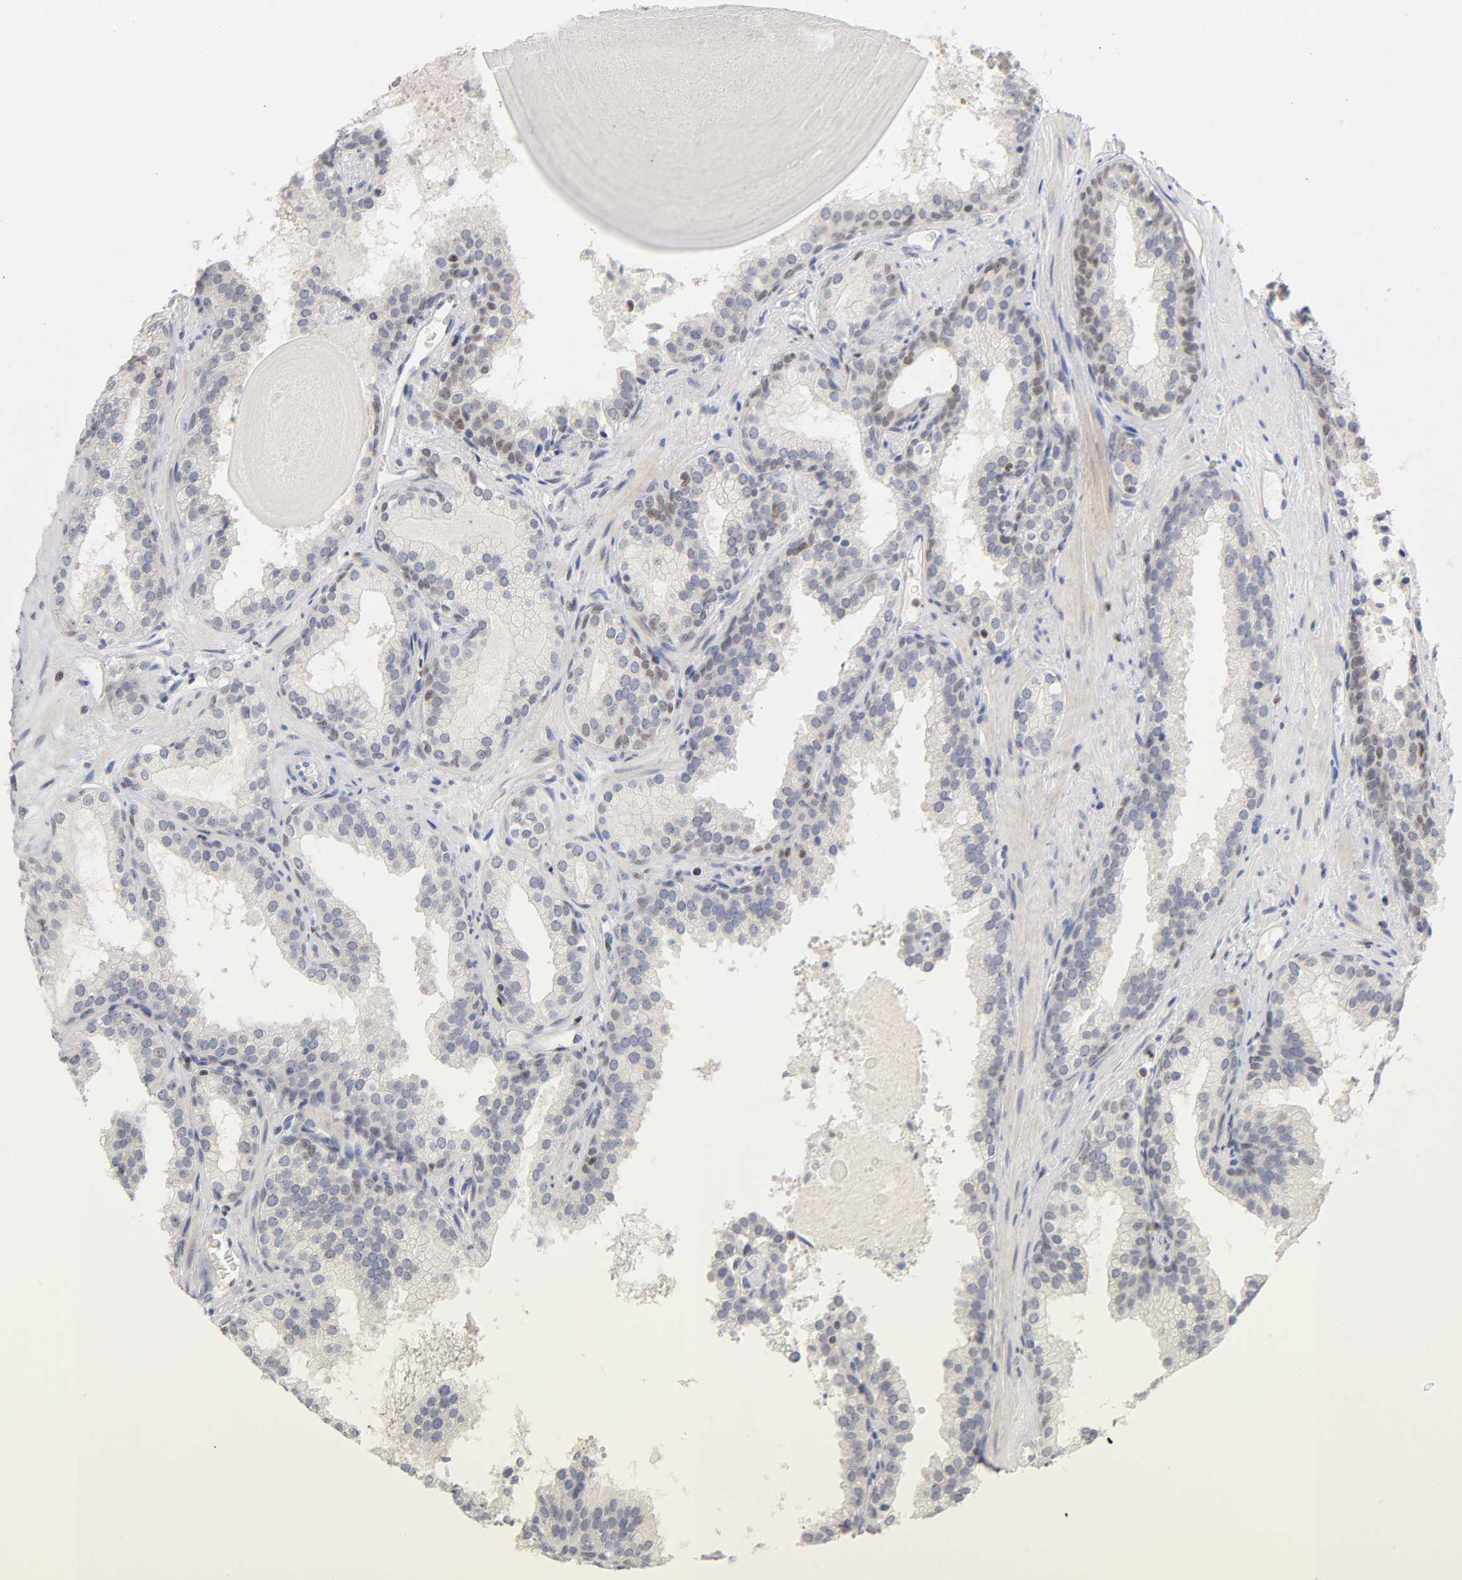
{"staining": {"intensity": "moderate", "quantity": "<25%", "location": "cytoplasmic/membranous,nuclear"}, "tissue": "prostate cancer", "cell_type": "Tumor cells", "image_type": "cancer", "snomed": [{"axis": "morphology", "description": "Adenocarcinoma, Low grade"}, {"axis": "topography", "description": "Prostate"}], "caption": "Immunohistochemistry (IHC) image of neoplastic tissue: human prostate cancer (adenocarcinoma (low-grade)) stained using immunohistochemistry exhibits low levels of moderate protein expression localized specifically in the cytoplasmic/membranous and nuclear of tumor cells, appearing as a cytoplasmic/membranous and nuclear brown color.", "gene": "RUNX1", "patient": {"sex": "male", "age": 63}}